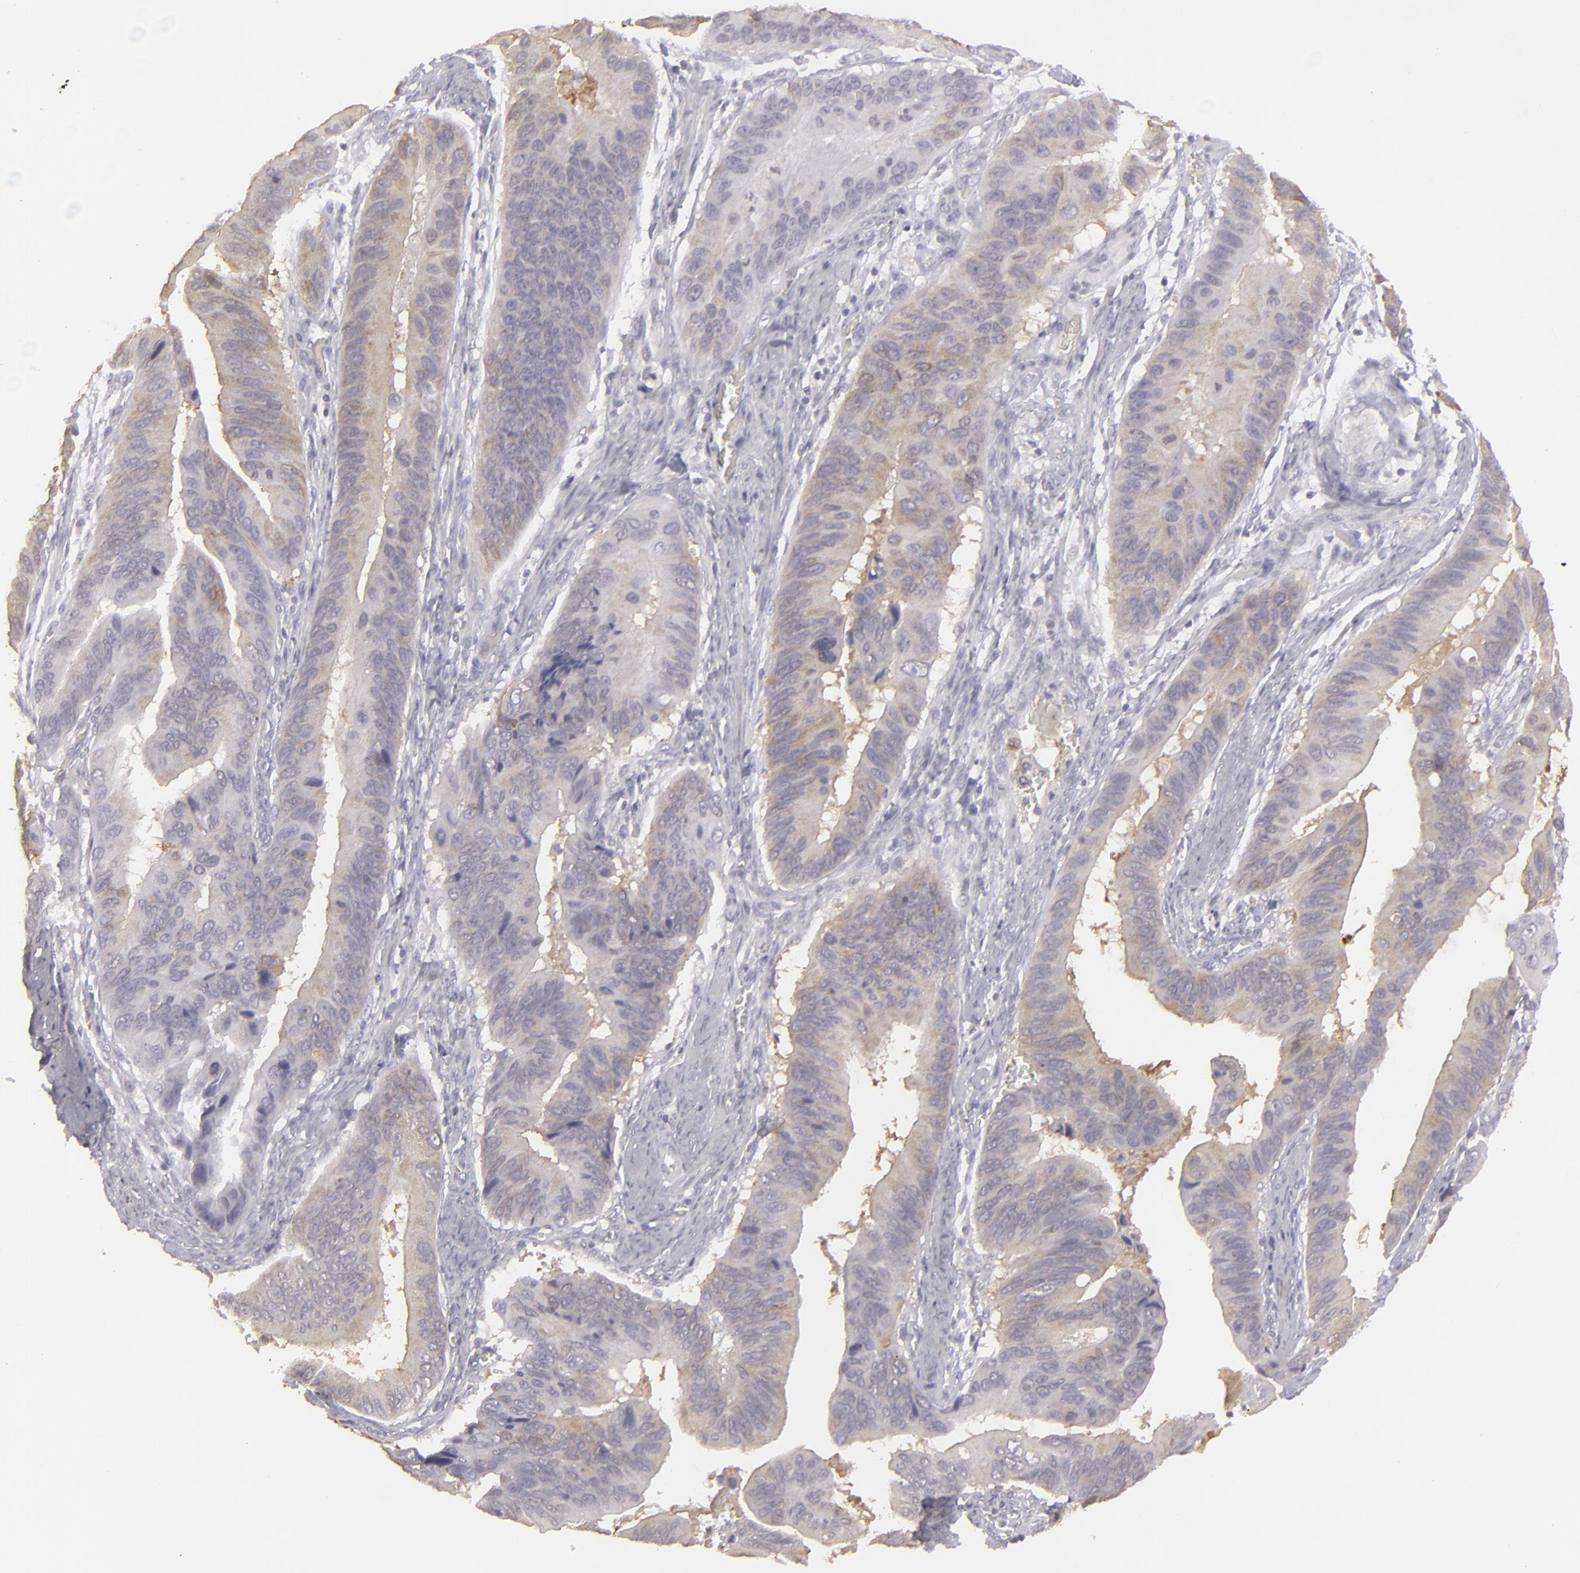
{"staining": {"intensity": "weak", "quantity": ">75%", "location": "cytoplasmic/membranous"}, "tissue": "stomach cancer", "cell_type": "Tumor cells", "image_type": "cancer", "snomed": [{"axis": "morphology", "description": "Adenocarcinoma, NOS"}, {"axis": "topography", "description": "Stomach, upper"}], "caption": "Protein staining of stomach cancer tissue reveals weak cytoplasmic/membranous positivity in approximately >75% of tumor cells. (brown staining indicates protein expression, while blue staining denotes nuclei).", "gene": "SEMA3G", "patient": {"sex": "male", "age": 80}}